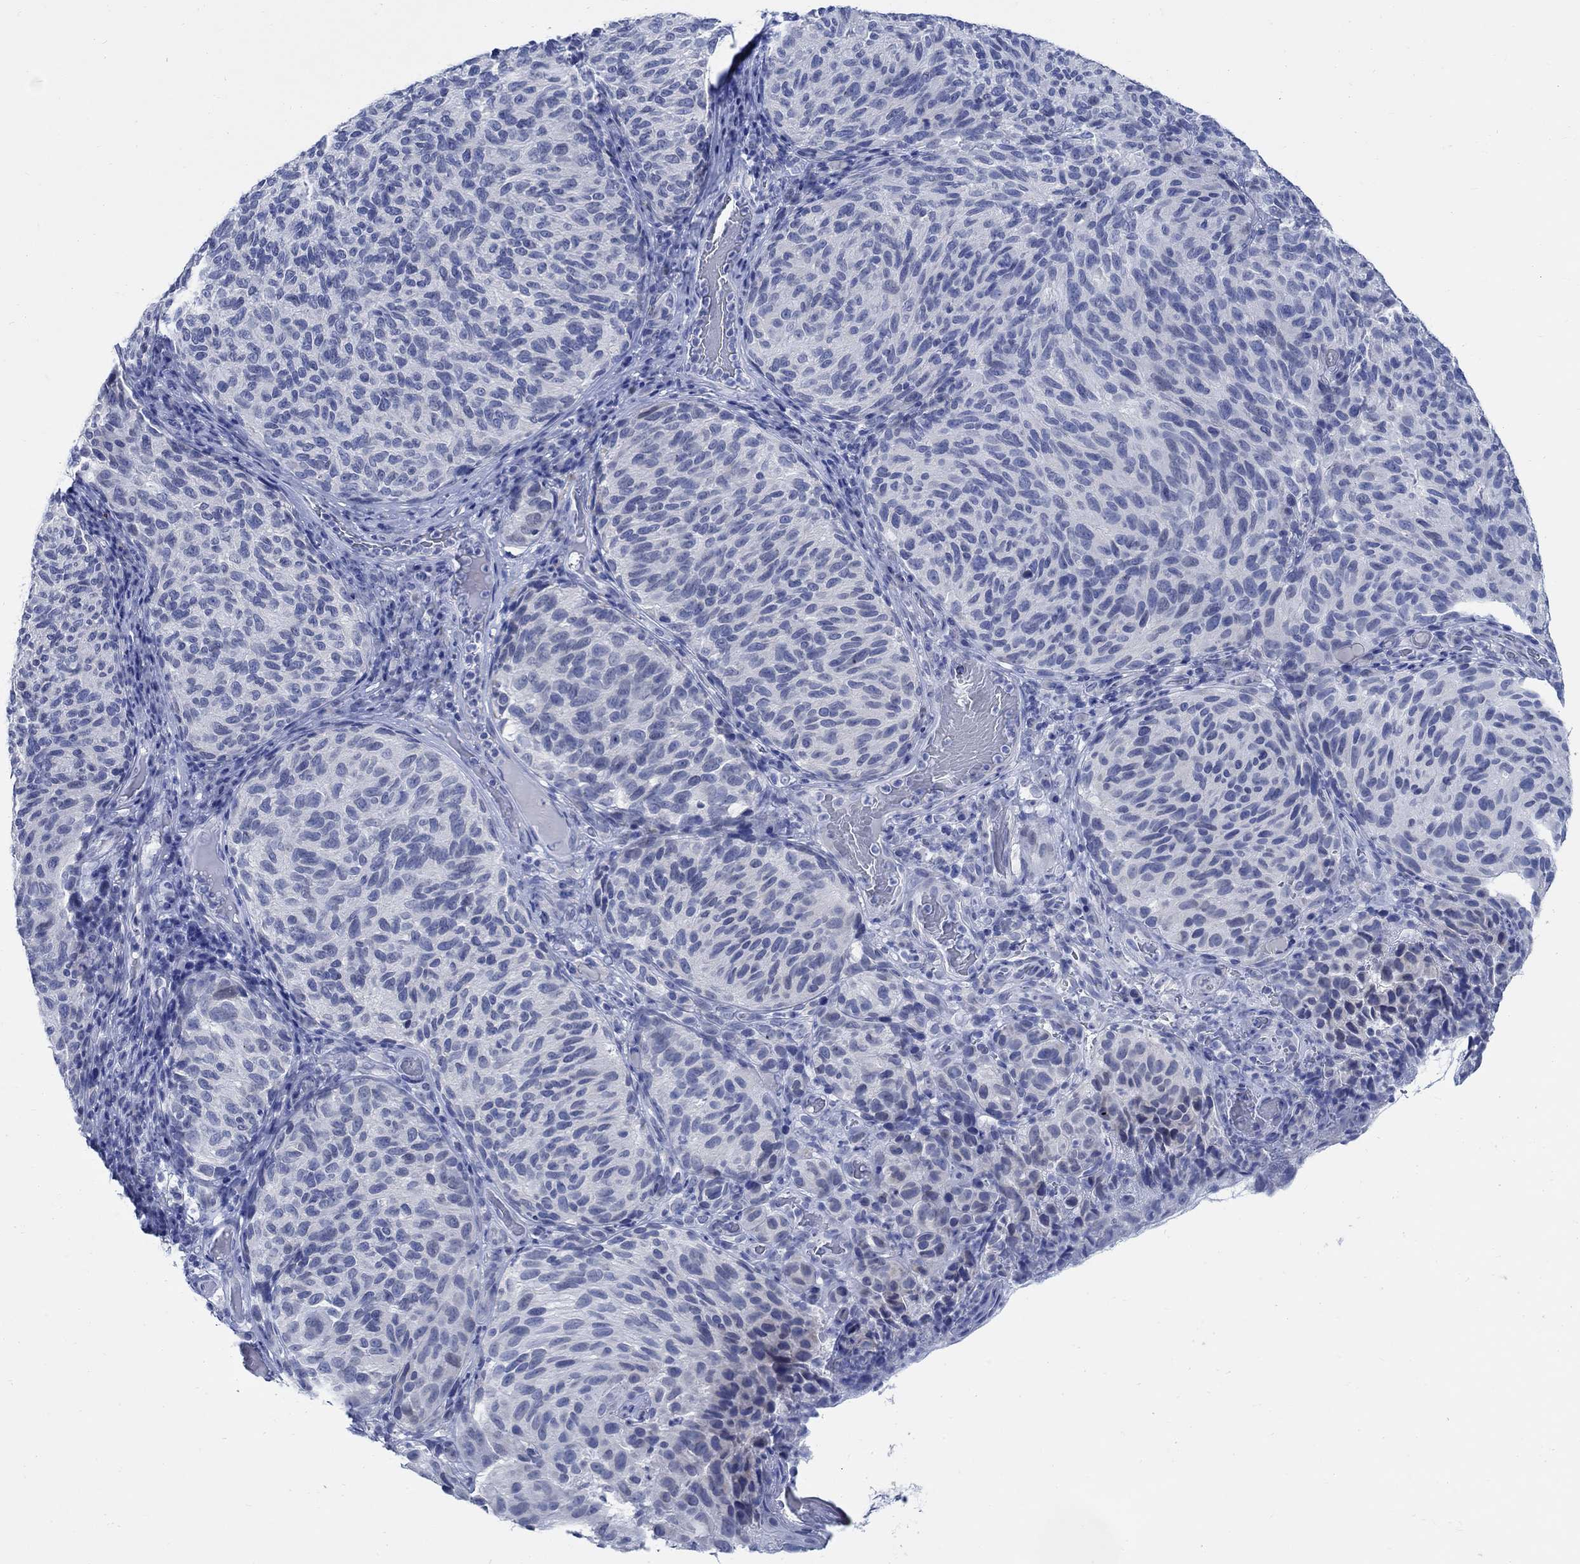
{"staining": {"intensity": "negative", "quantity": "none", "location": "none"}, "tissue": "melanoma", "cell_type": "Tumor cells", "image_type": "cancer", "snomed": [{"axis": "morphology", "description": "Malignant melanoma, NOS"}, {"axis": "topography", "description": "Skin"}], "caption": "Tumor cells are negative for protein expression in human malignant melanoma.", "gene": "CAMK2N1", "patient": {"sex": "female", "age": 73}}